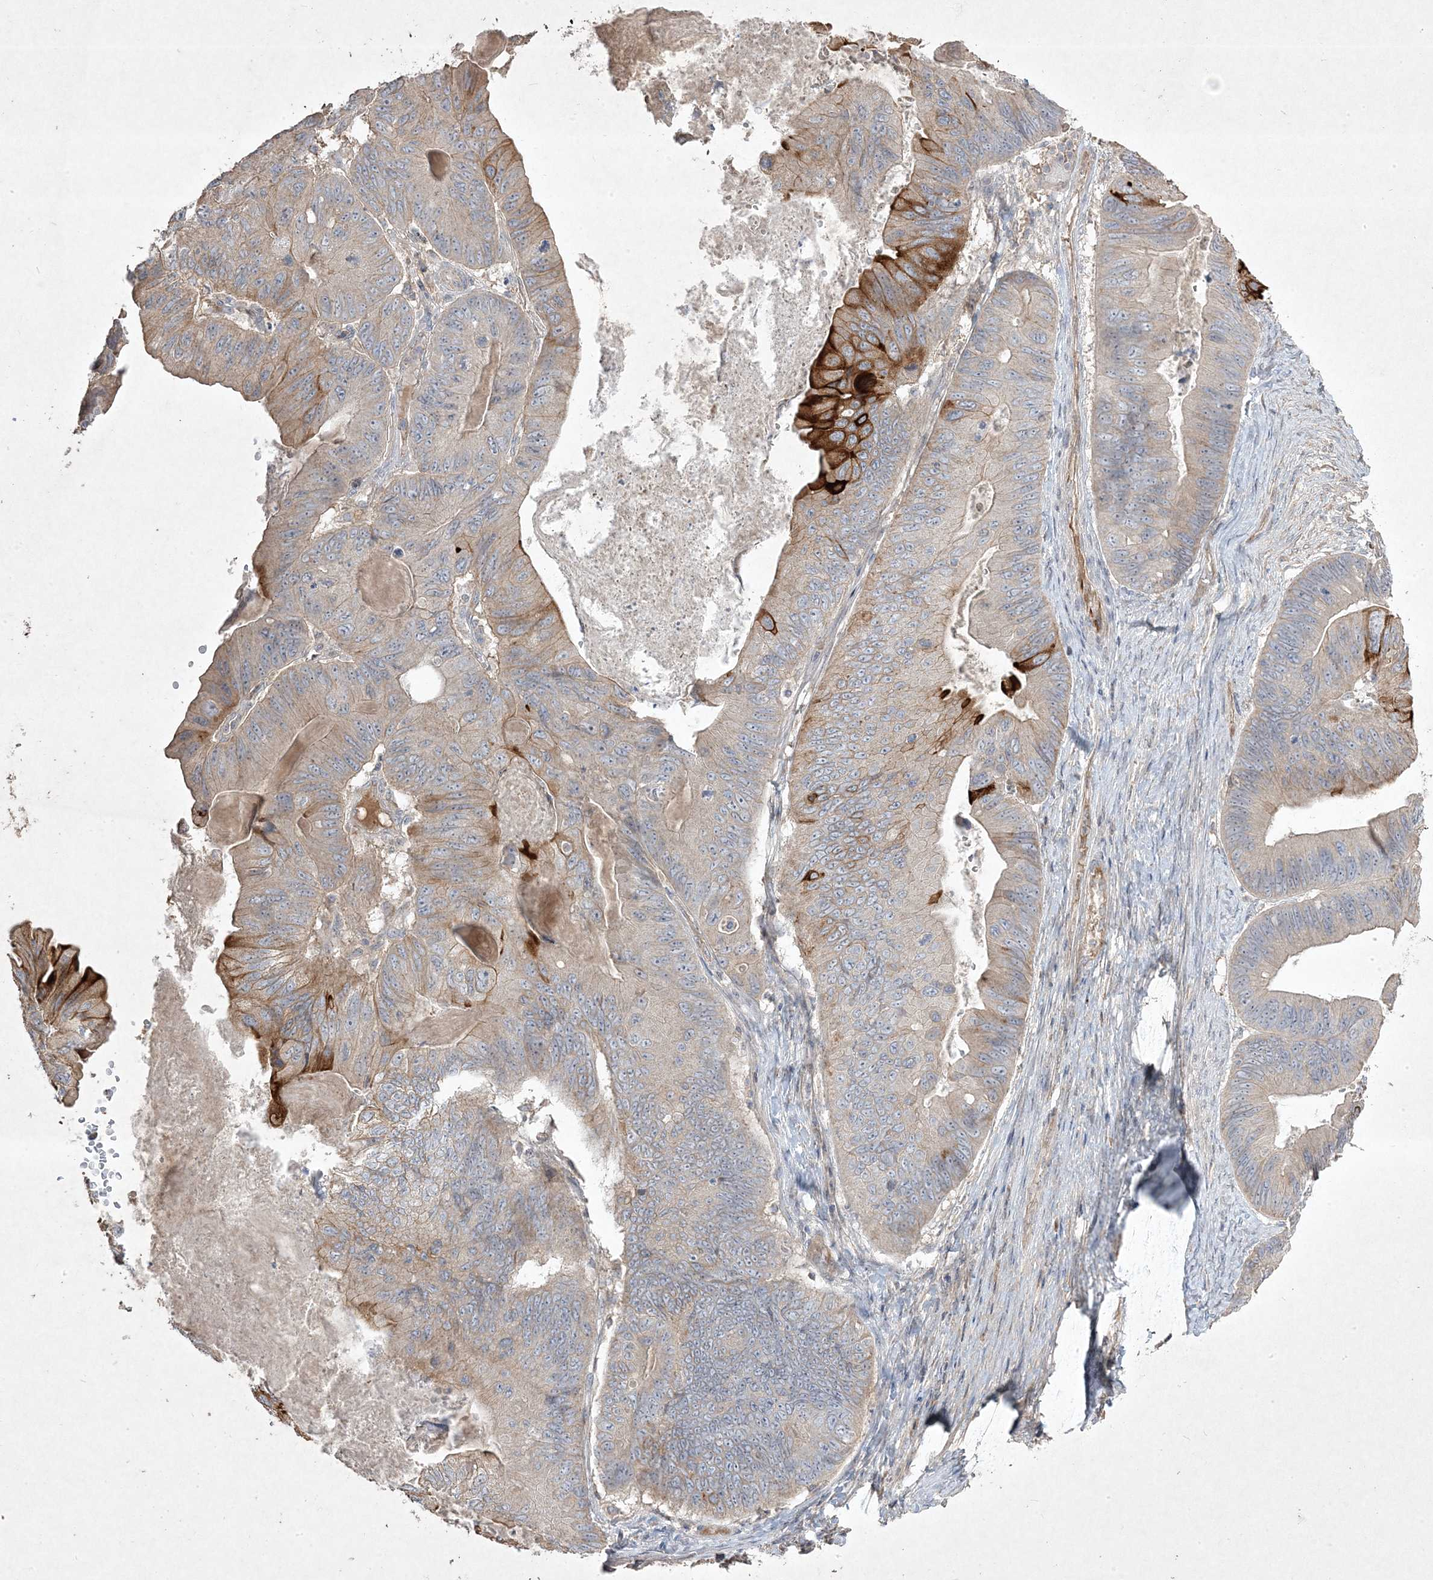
{"staining": {"intensity": "strong", "quantity": "<25%", "location": "cytoplasmic/membranous"}, "tissue": "ovarian cancer", "cell_type": "Tumor cells", "image_type": "cancer", "snomed": [{"axis": "morphology", "description": "Cystadenocarcinoma, mucinous, NOS"}, {"axis": "topography", "description": "Ovary"}], "caption": "A micrograph of human ovarian cancer (mucinous cystadenocarcinoma) stained for a protein shows strong cytoplasmic/membranous brown staining in tumor cells. (DAB IHC with brightfield microscopy, high magnification).", "gene": "RGL4", "patient": {"sex": "female", "age": 61}}